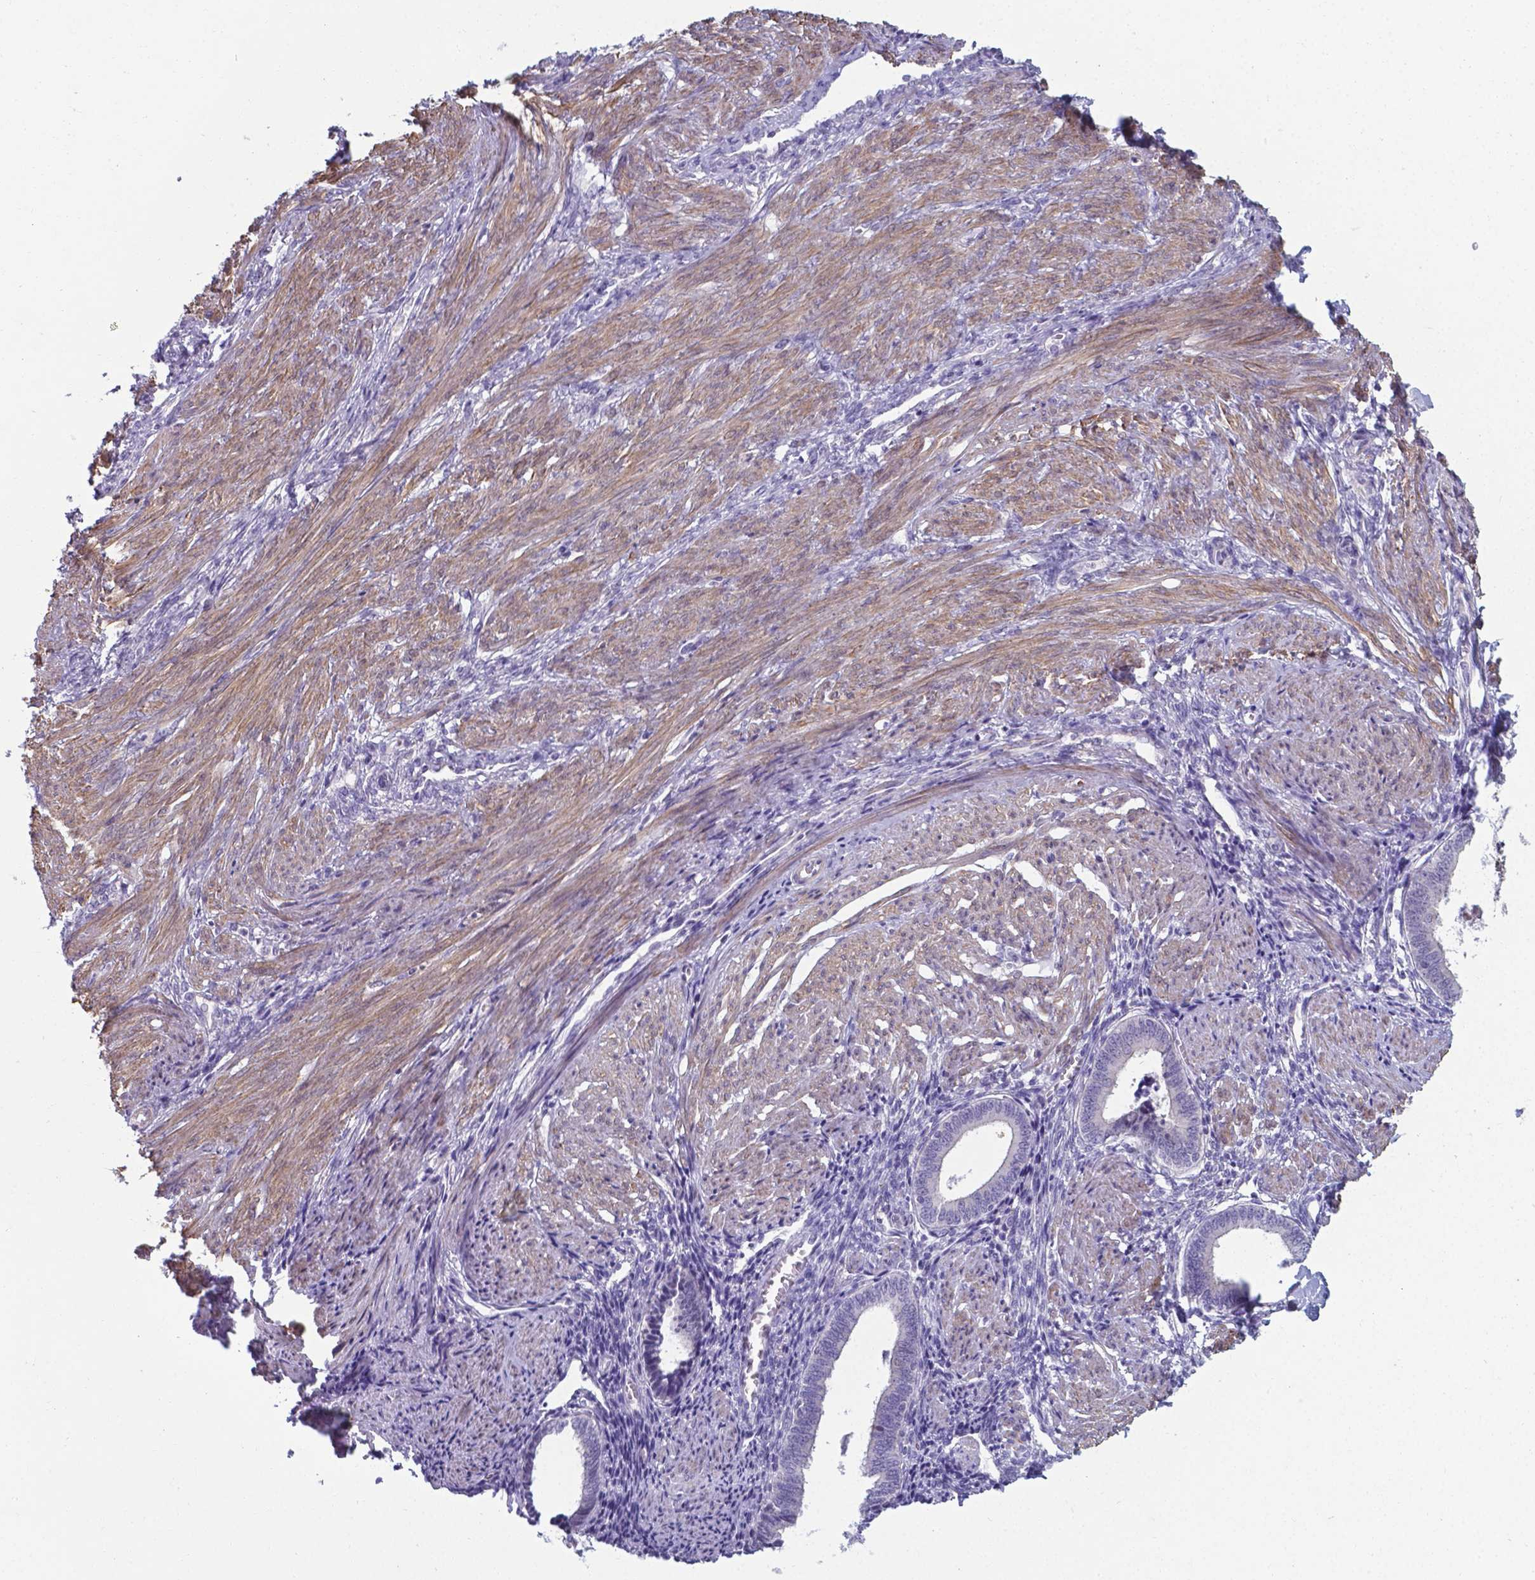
{"staining": {"intensity": "negative", "quantity": "none", "location": "none"}, "tissue": "endometrium", "cell_type": "Cells in endometrial stroma", "image_type": "normal", "snomed": [{"axis": "morphology", "description": "Normal tissue, NOS"}, {"axis": "topography", "description": "Endometrium"}], "caption": "Immunohistochemistry histopathology image of unremarkable endometrium: endometrium stained with DAB (3,3'-diaminobenzidine) exhibits no significant protein staining in cells in endometrial stroma. (DAB (3,3'-diaminobenzidine) immunohistochemistry (IHC) visualized using brightfield microscopy, high magnification).", "gene": "AP5B1", "patient": {"sex": "female", "age": 42}}